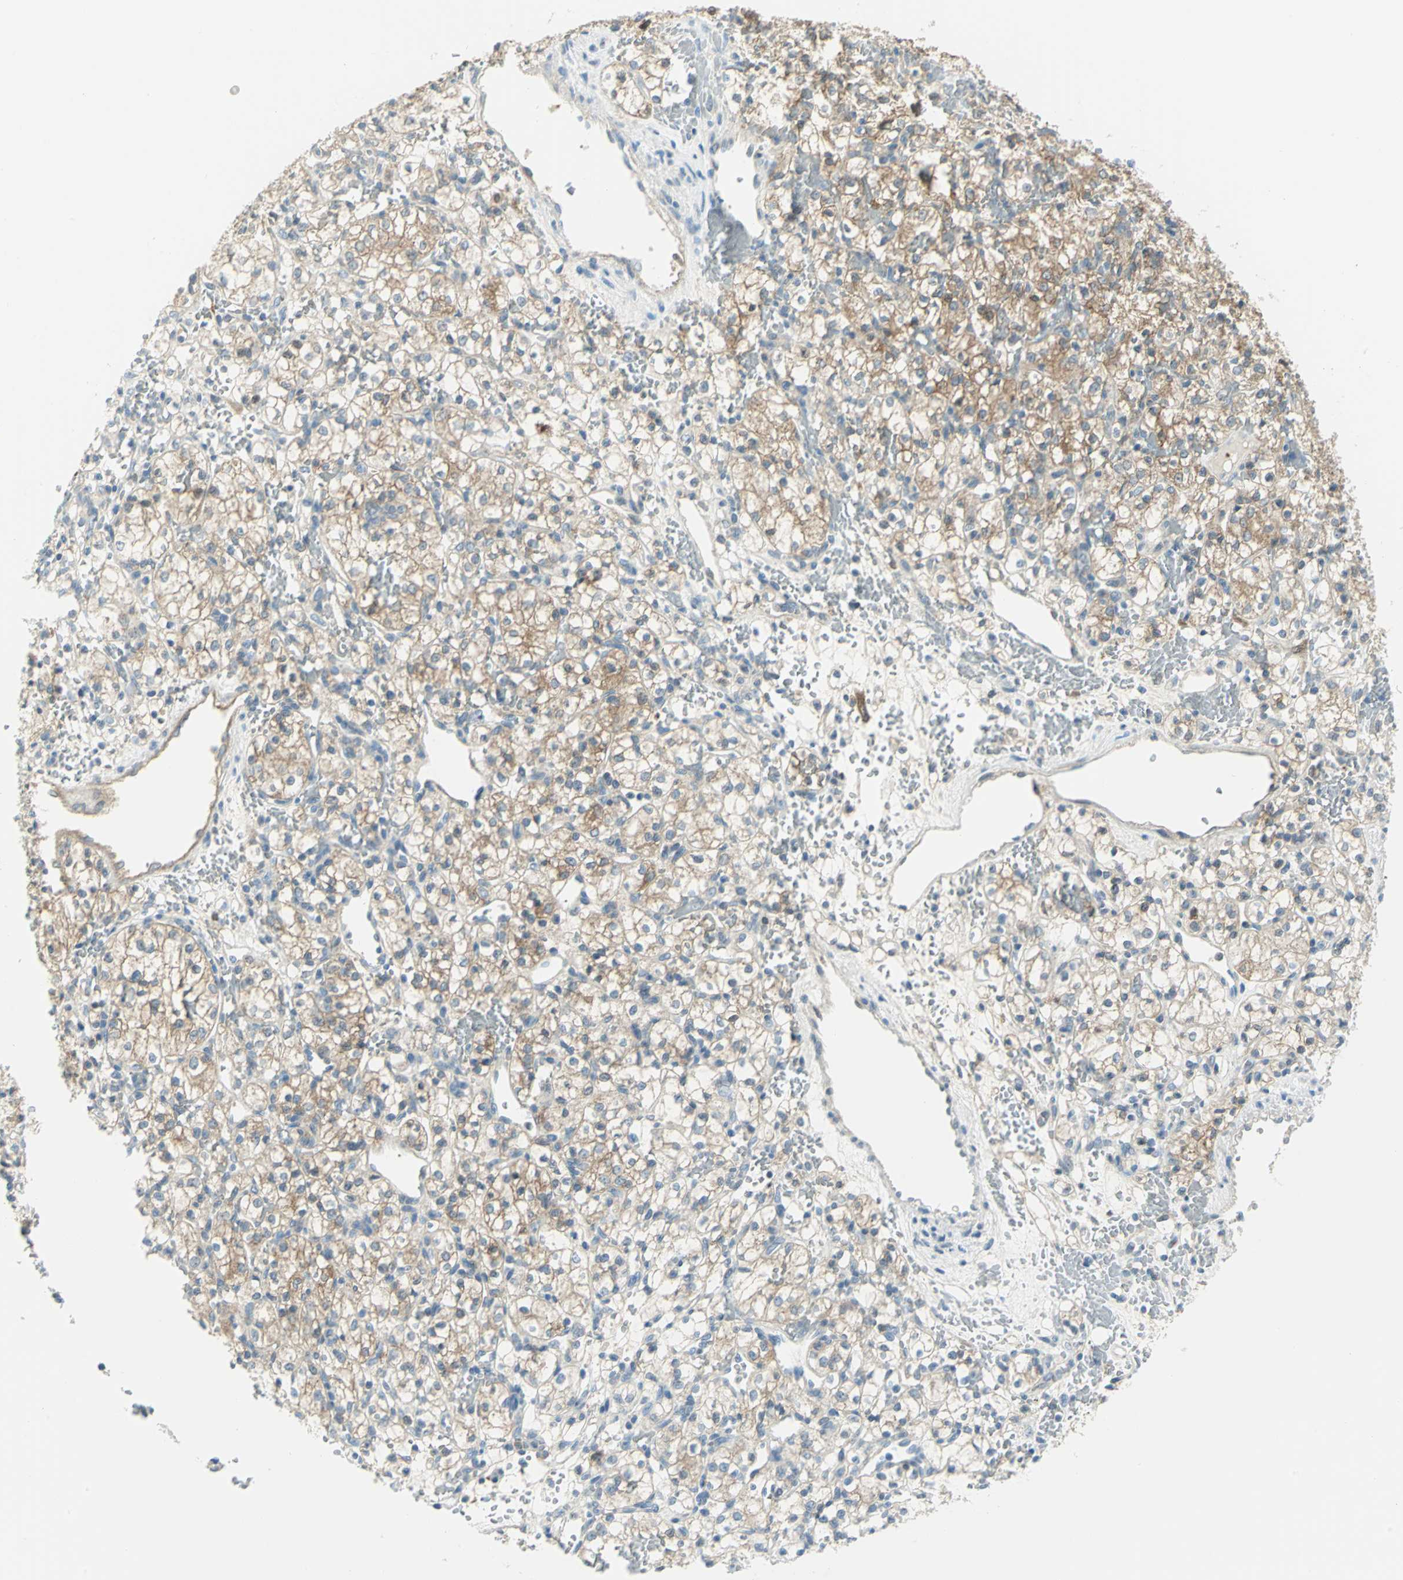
{"staining": {"intensity": "moderate", "quantity": "25%-75%", "location": "cytoplasmic/membranous"}, "tissue": "renal cancer", "cell_type": "Tumor cells", "image_type": "cancer", "snomed": [{"axis": "morphology", "description": "Adenocarcinoma, NOS"}, {"axis": "topography", "description": "Kidney"}], "caption": "Adenocarcinoma (renal) was stained to show a protein in brown. There is medium levels of moderate cytoplasmic/membranous positivity in approximately 25%-75% of tumor cells.", "gene": "ALDOA", "patient": {"sex": "female", "age": 60}}